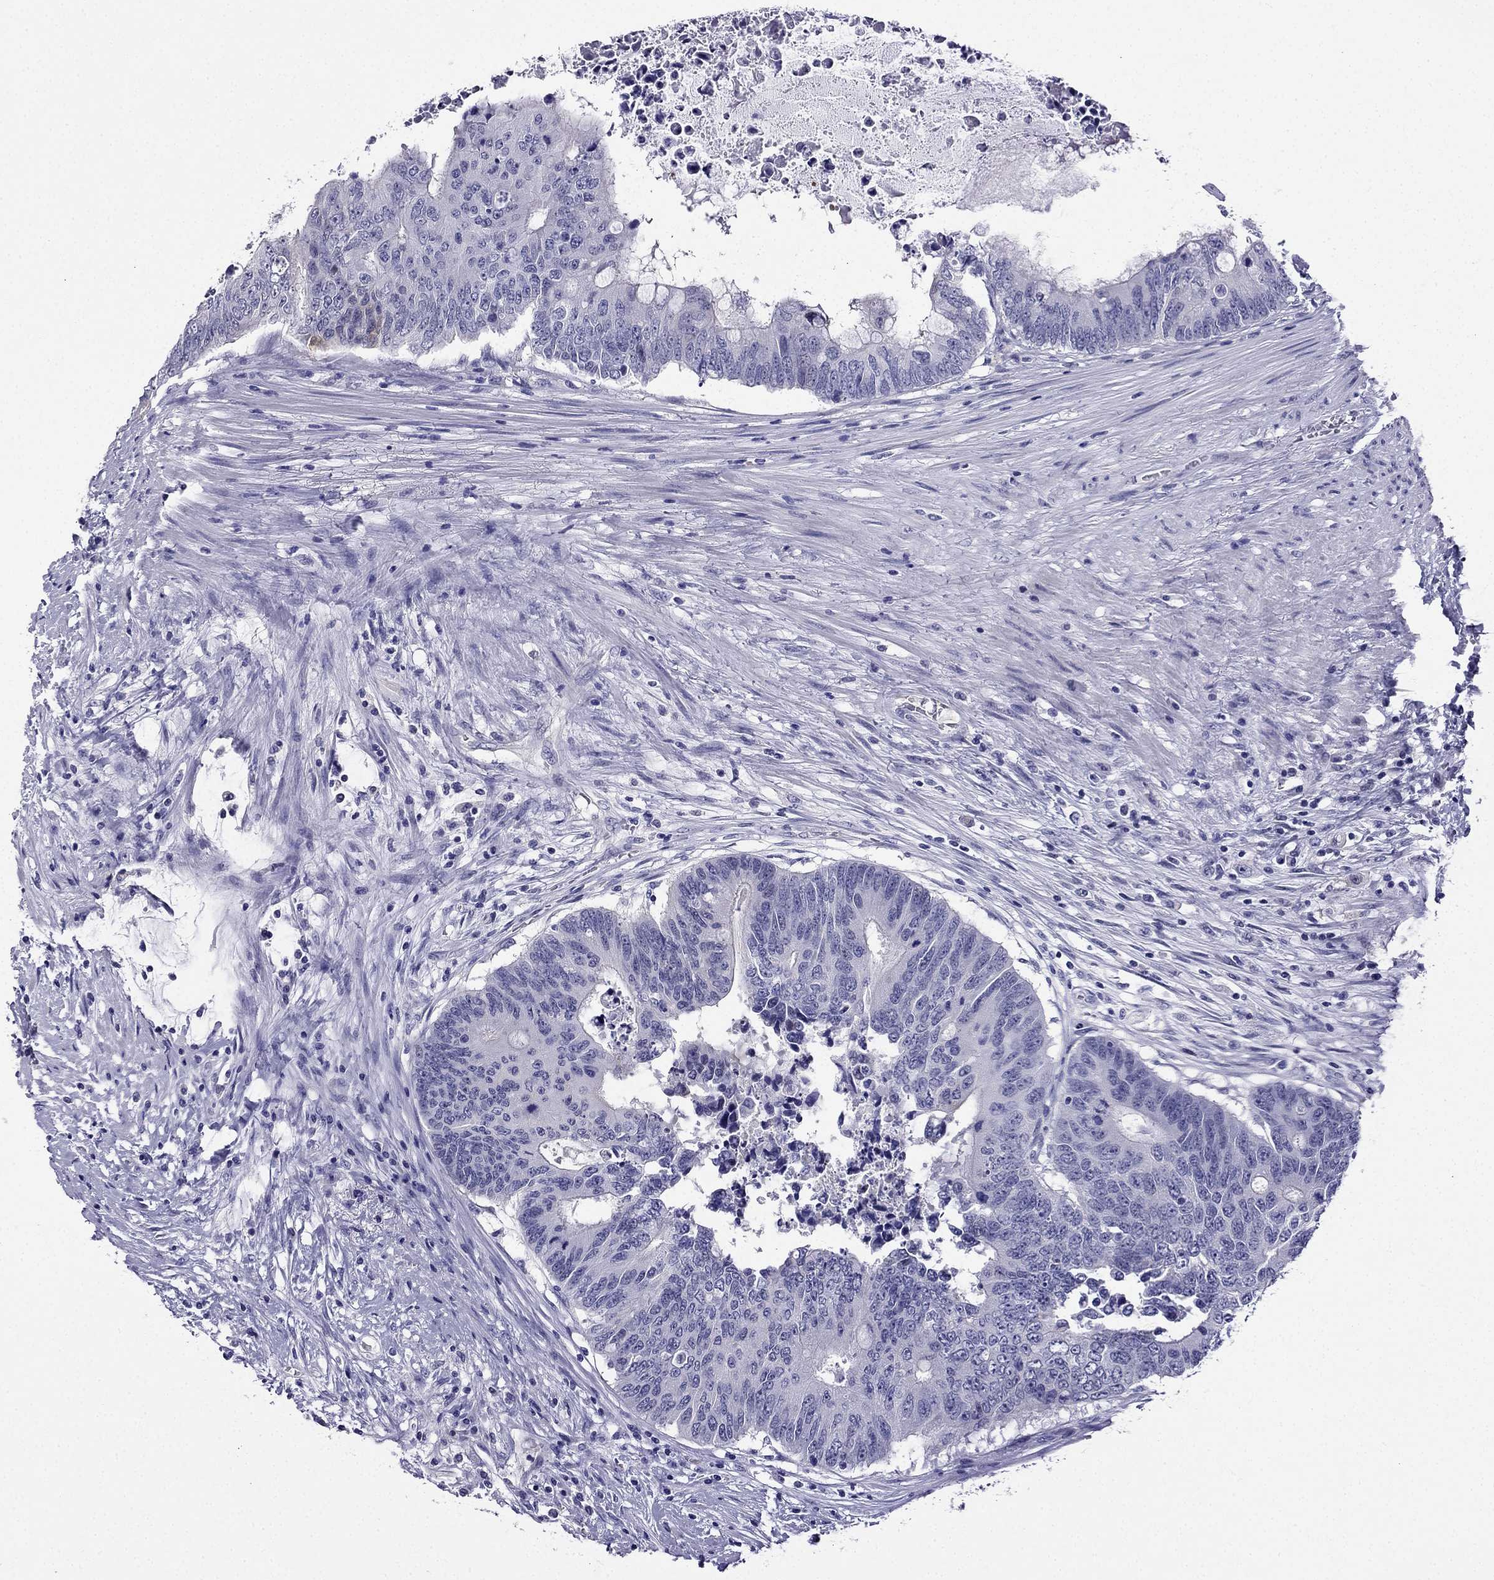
{"staining": {"intensity": "negative", "quantity": "none", "location": "none"}, "tissue": "colorectal cancer", "cell_type": "Tumor cells", "image_type": "cancer", "snomed": [{"axis": "morphology", "description": "Adenocarcinoma, NOS"}, {"axis": "topography", "description": "Rectum"}], "caption": "Immunohistochemical staining of human colorectal cancer (adenocarcinoma) reveals no significant positivity in tumor cells.", "gene": "KCNJ10", "patient": {"sex": "male", "age": 59}}